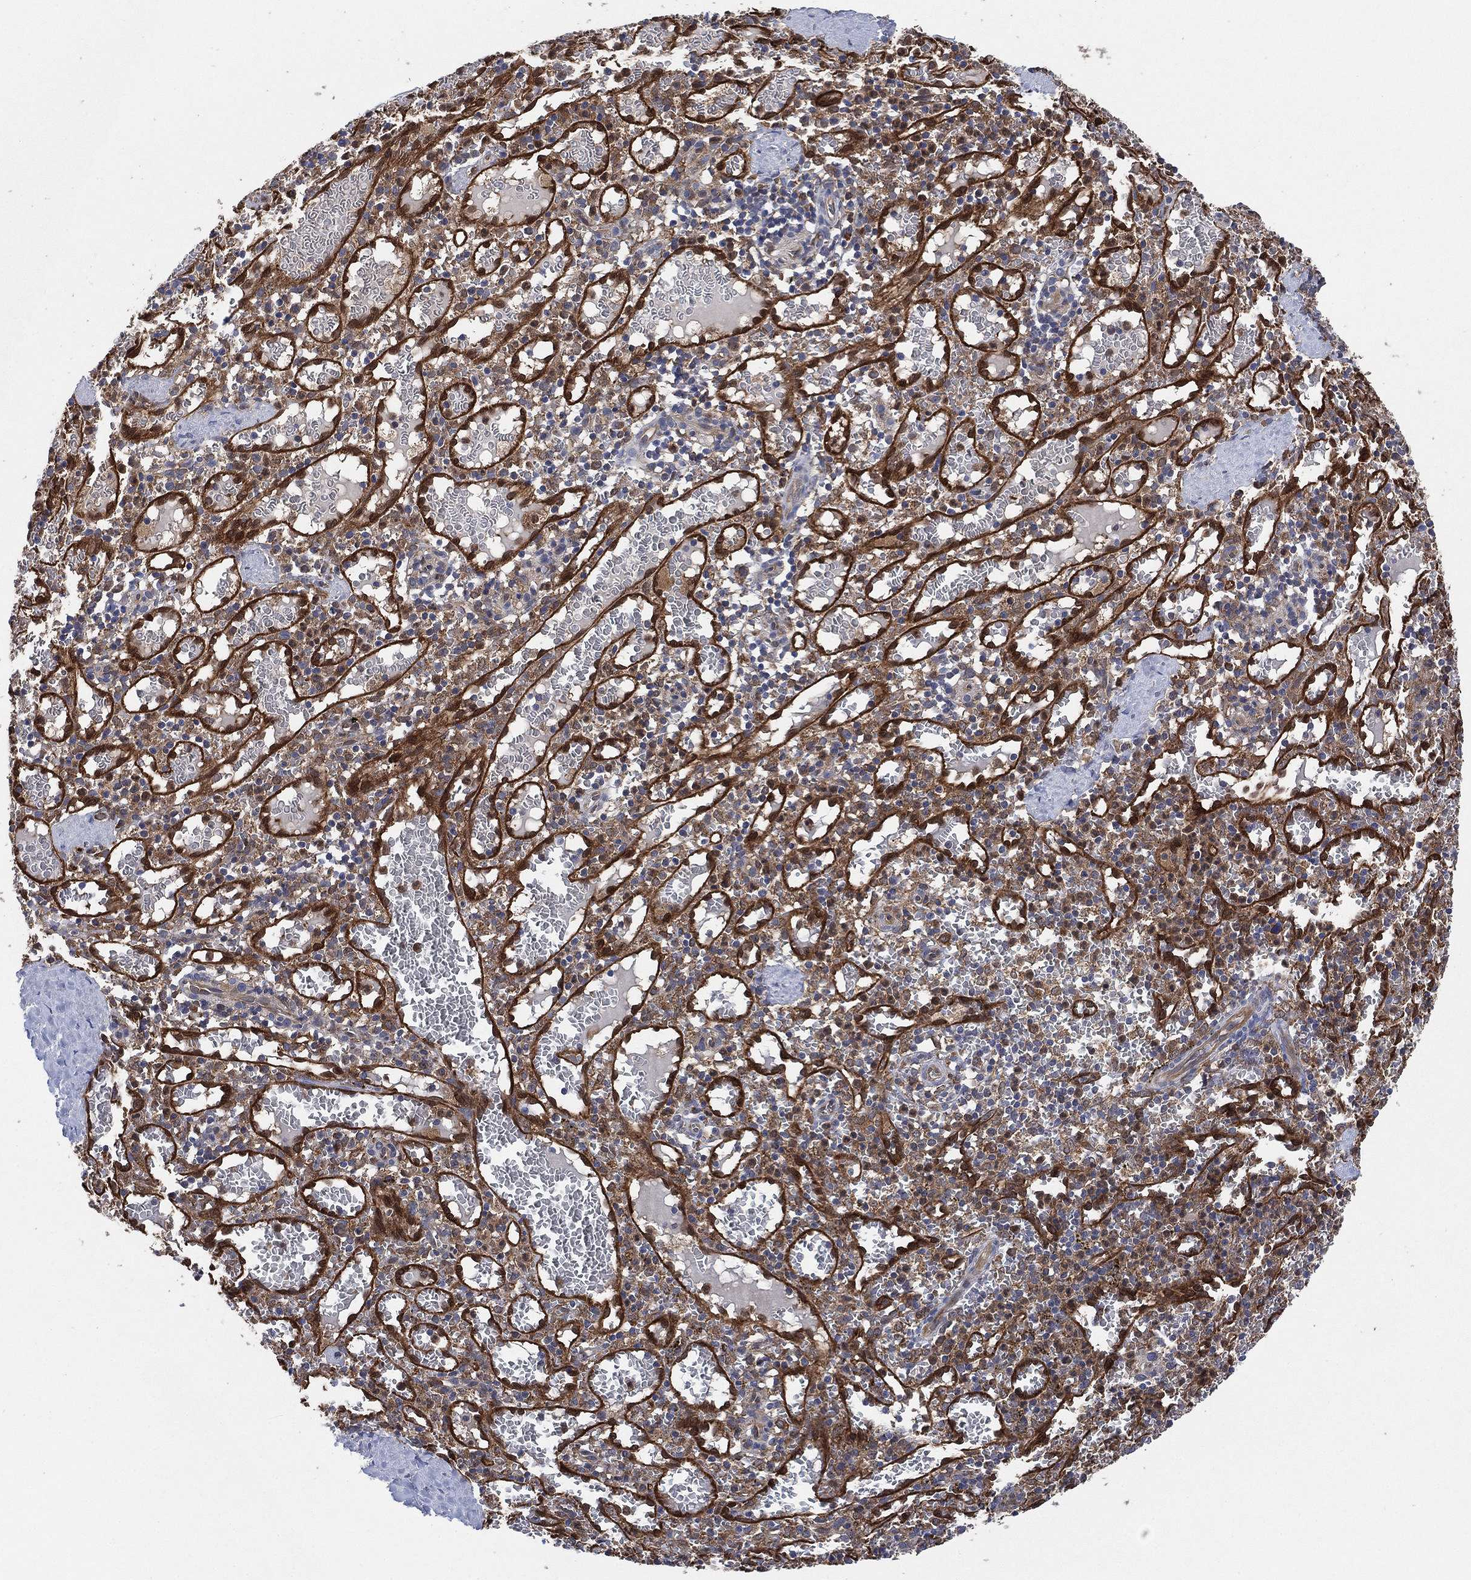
{"staining": {"intensity": "negative", "quantity": "none", "location": "none"}, "tissue": "spleen", "cell_type": "Cells in red pulp", "image_type": "normal", "snomed": [{"axis": "morphology", "description": "Normal tissue, NOS"}, {"axis": "topography", "description": "Spleen"}], "caption": "IHC of normal human spleen shows no positivity in cells in red pulp.", "gene": "FES", "patient": {"sex": "male", "age": 11}}